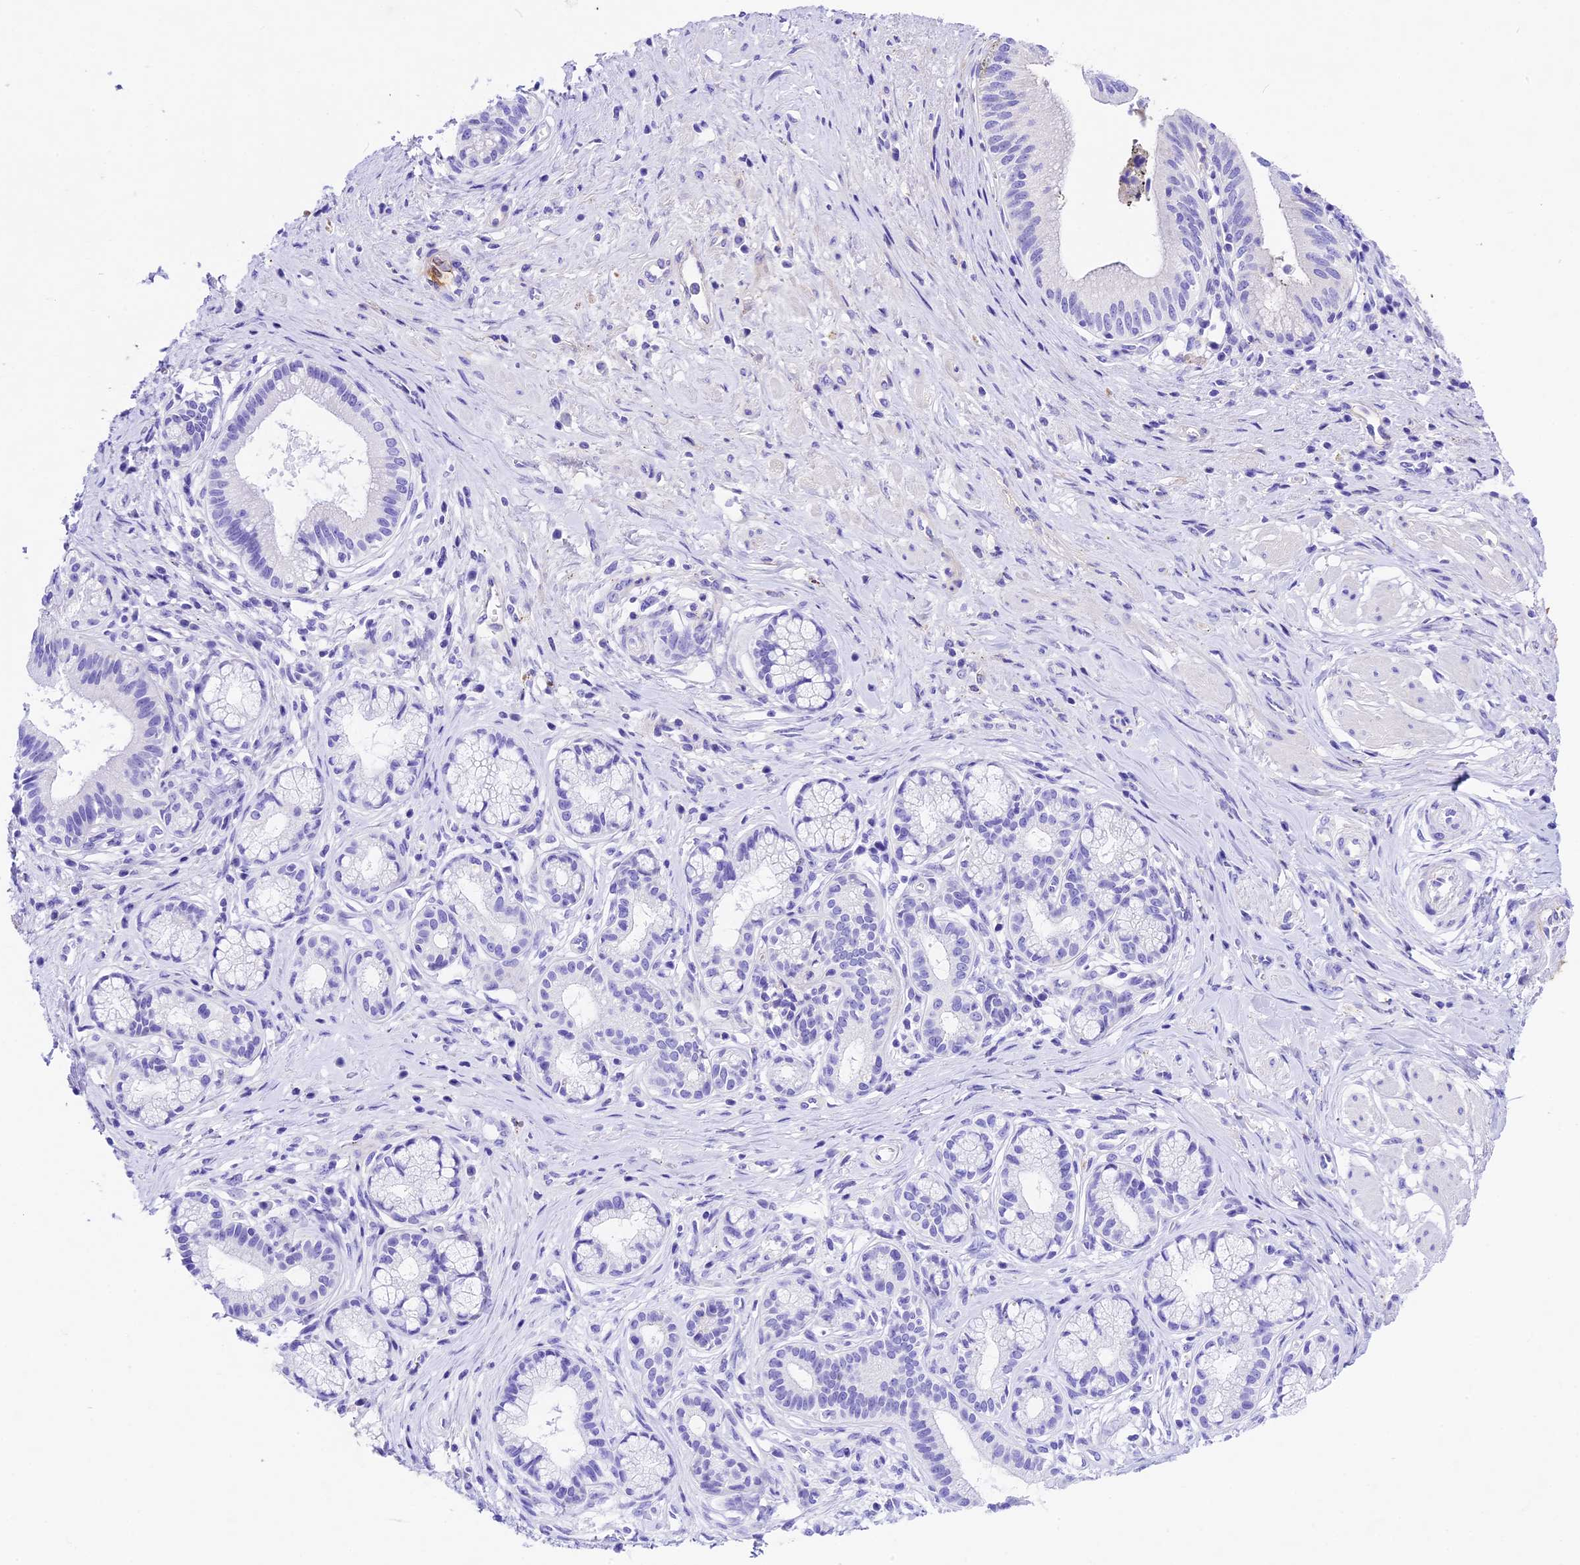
{"staining": {"intensity": "negative", "quantity": "none", "location": "none"}, "tissue": "pancreatic cancer", "cell_type": "Tumor cells", "image_type": "cancer", "snomed": [{"axis": "morphology", "description": "Adenocarcinoma, NOS"}, {"axis": "topography", "description": "Pancreas"}], "caption": "Protein analysis of pancreatic cancer (adenocarcinoma) reveals no significant expression in tumor cells.", "gene": "PSG11", "patient": {"sex": "male", "age": 72}}